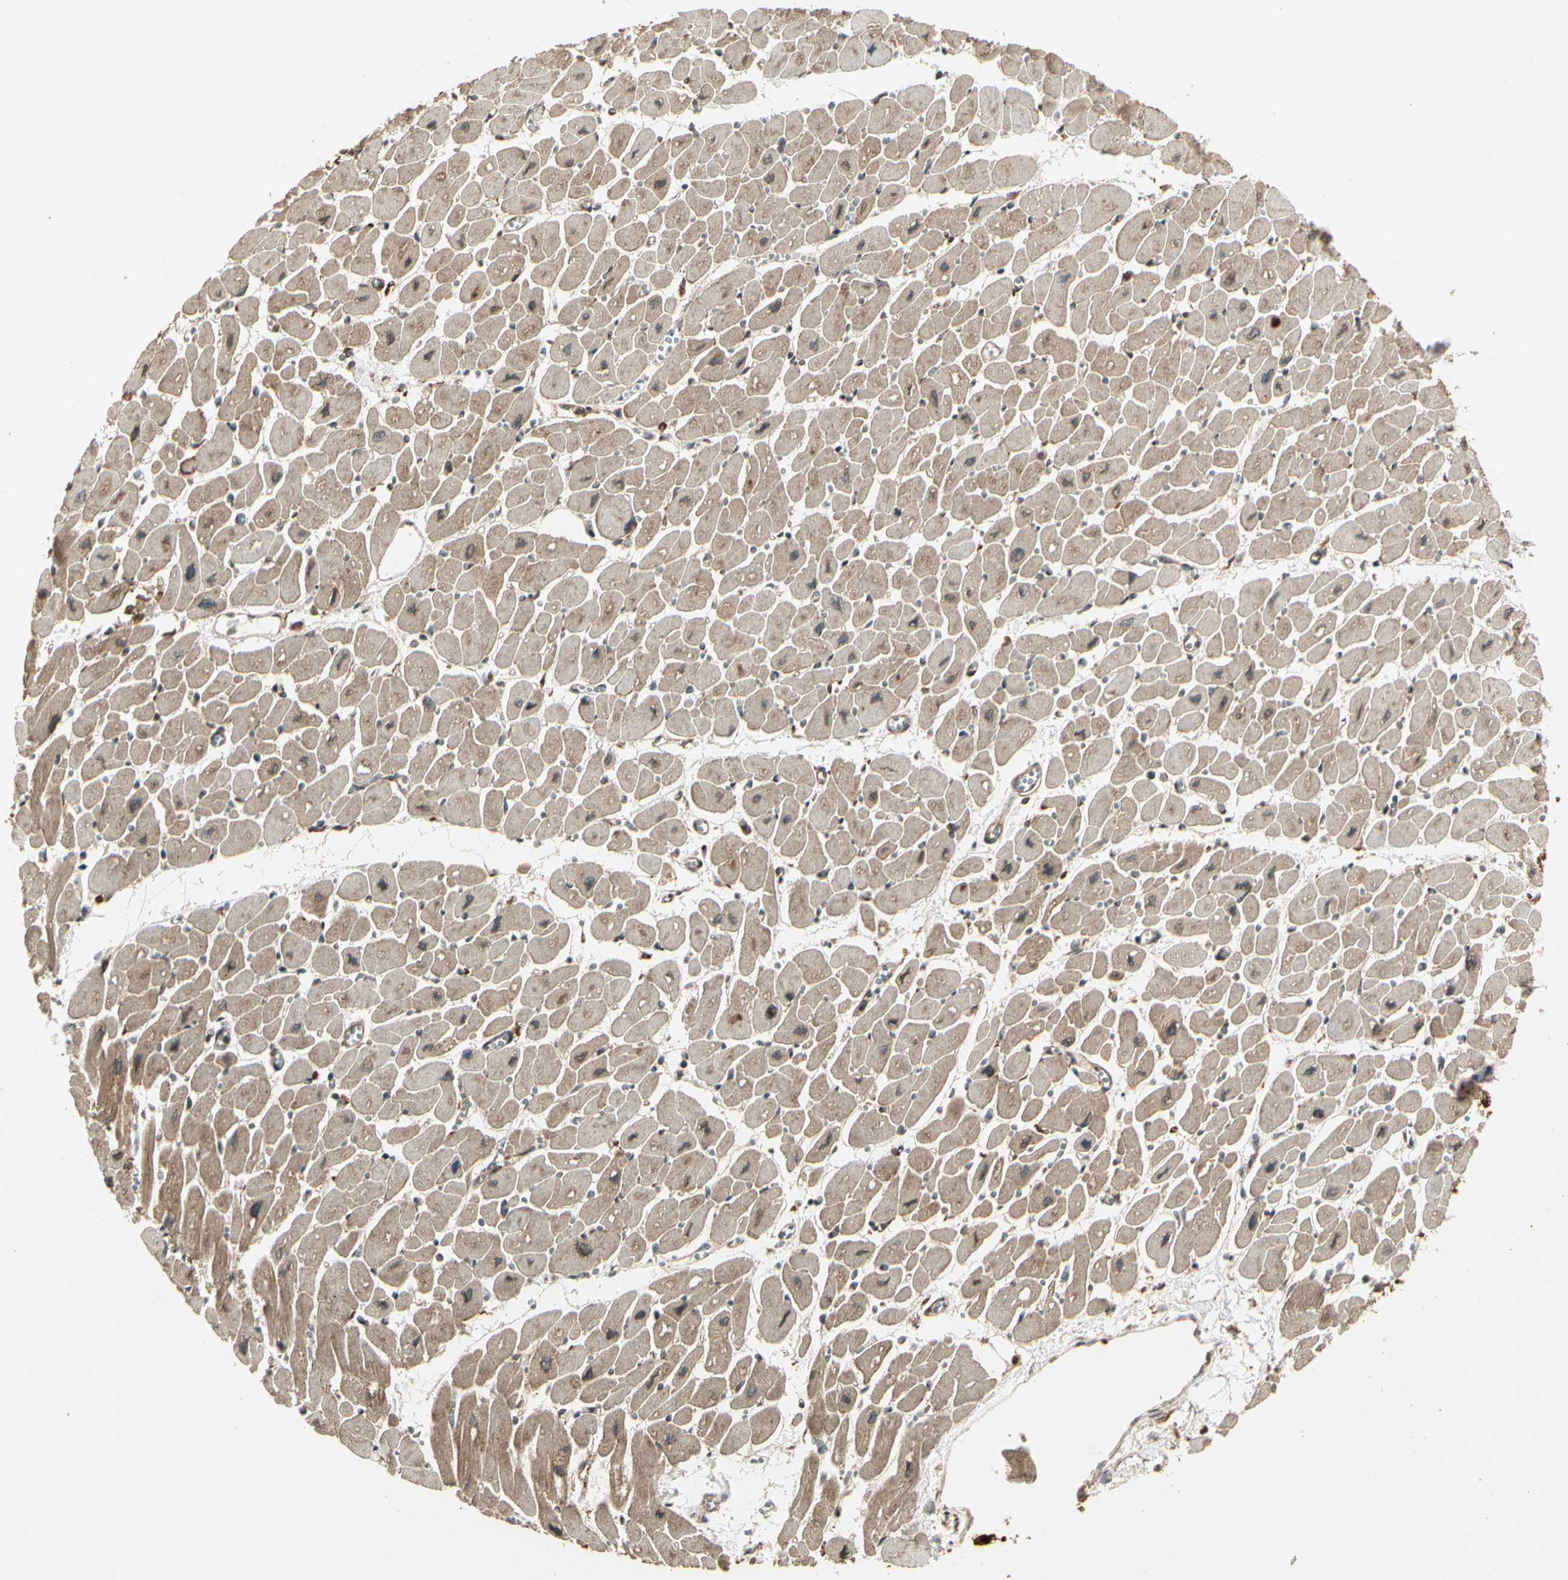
{"staining": {"intensity": "moderate", "quantity": ">75%", "location": "cytoplasmic/membranous,nuclear"}, "tissue": "heart muscle", "cell_type": "Cardiomyocytes", "image_type": "normal", "snomed": [{"axis": "morphology", "description": "Normal tissue, NOS"}, {"axis": "topography", "description": "Heart"}], "caption": "High-magnification brightfield microscopy of benign heart muscle stained with DAB (brown) and counterstained with hematoxylin (blue). cardiomyocytes exhibit moderate cytoplasmic/membranous,nuclear expression is seen in about>75% of cells.", "gene": "GLUL", "patient": {"sex": "female", "age": 54}}